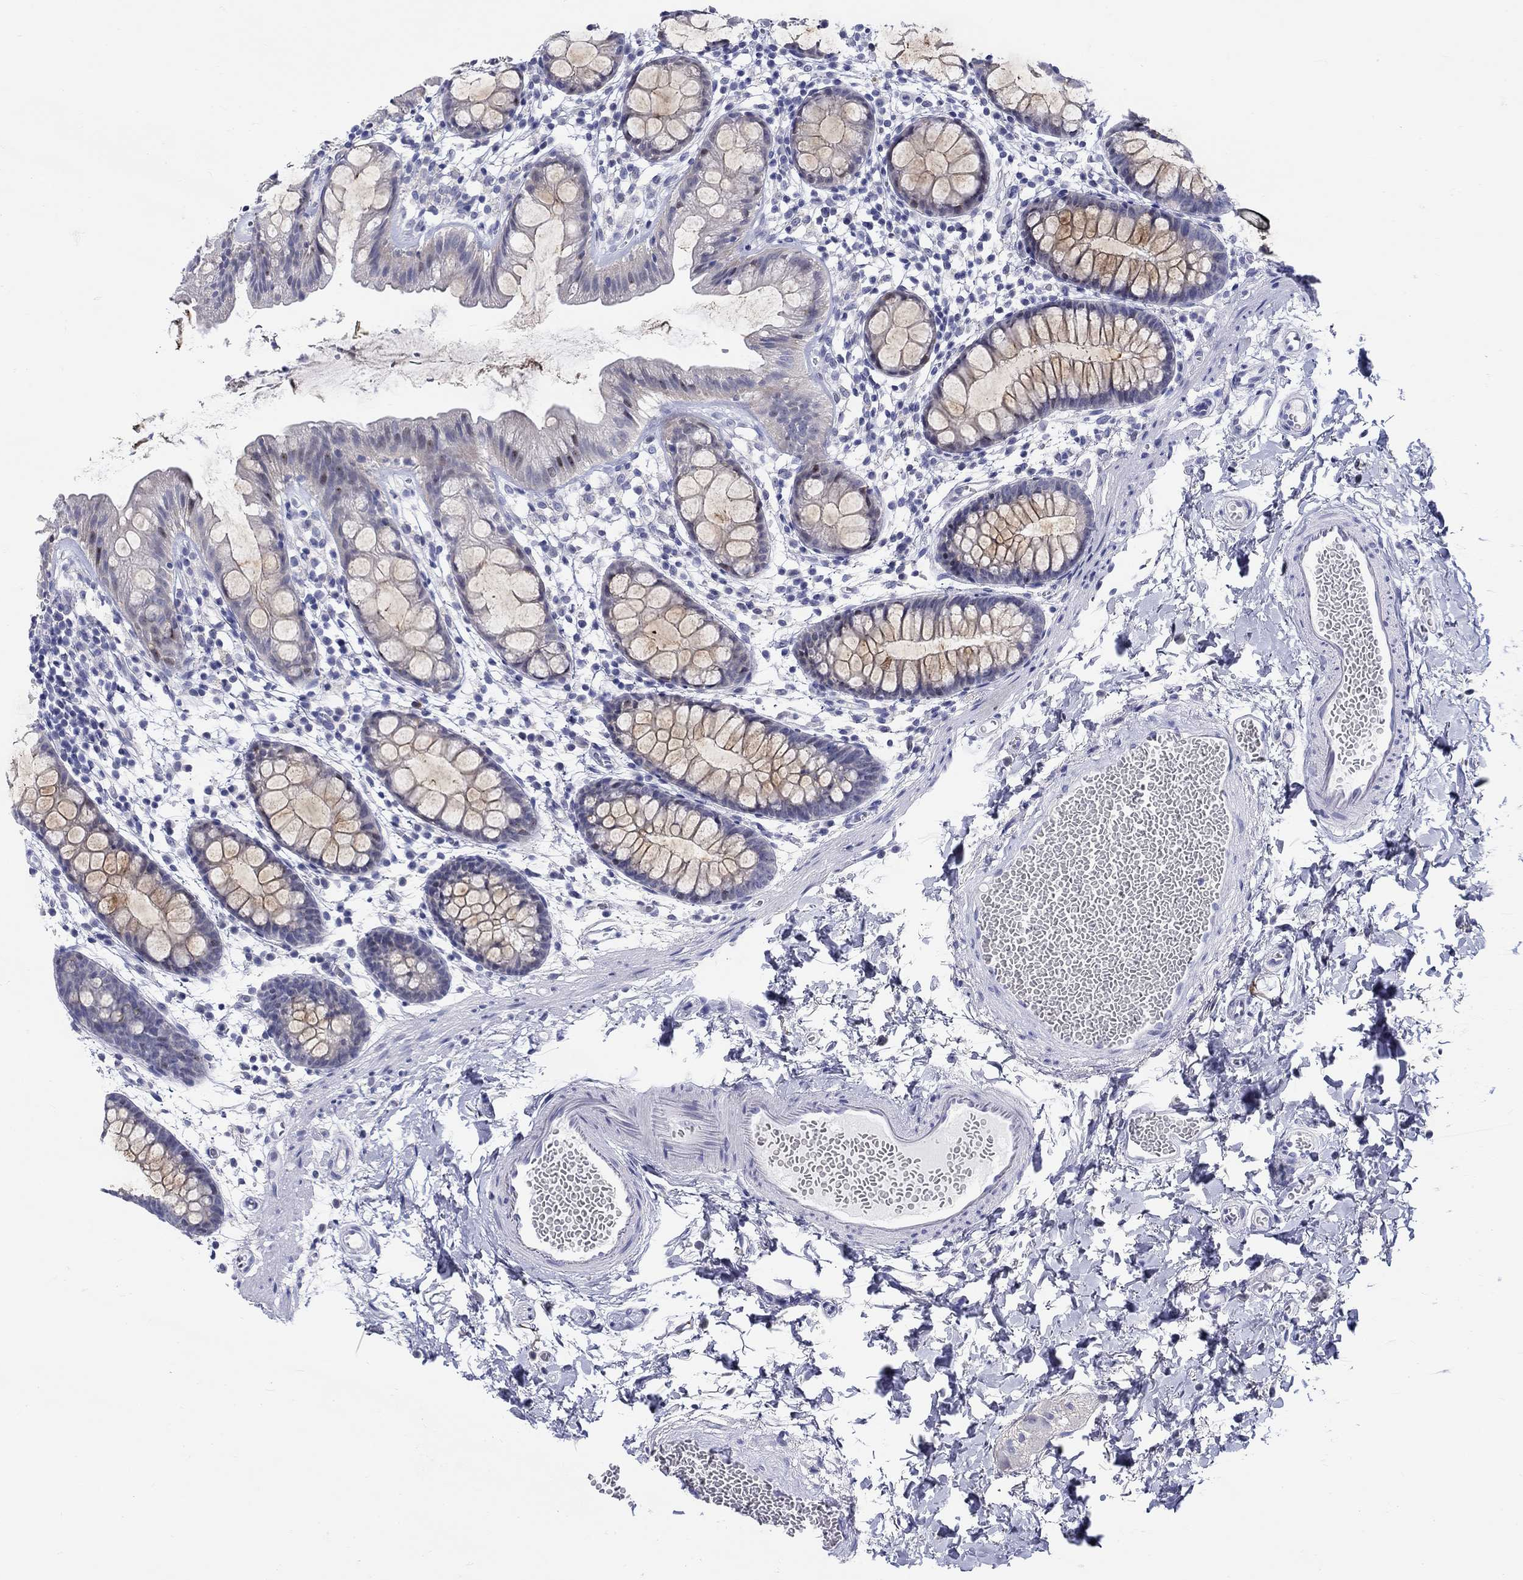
{"staining": {"intensity": "moderate", "quantity": "25%-75%", "location": "cytoplasmic/membranous"}, "tissue": "rectum", "cell_type": "Glandular cells", "image_type": "normal", "snomed": [{"axis": "morphology", "description": "Normal tissue, NOS"}, {"axis": "topography", "description": "Rectum"}], "caption": "Rectum stained with DAB (3,3'-diaminobenzidine) immunohistochemistry (IHC) shows medium levels of moderate cytoplasmic/membranous positivity in about 25%-75% of glandular cells.", "gene": "CRYGS", "patient": {"sex": "male", "age": 57}}